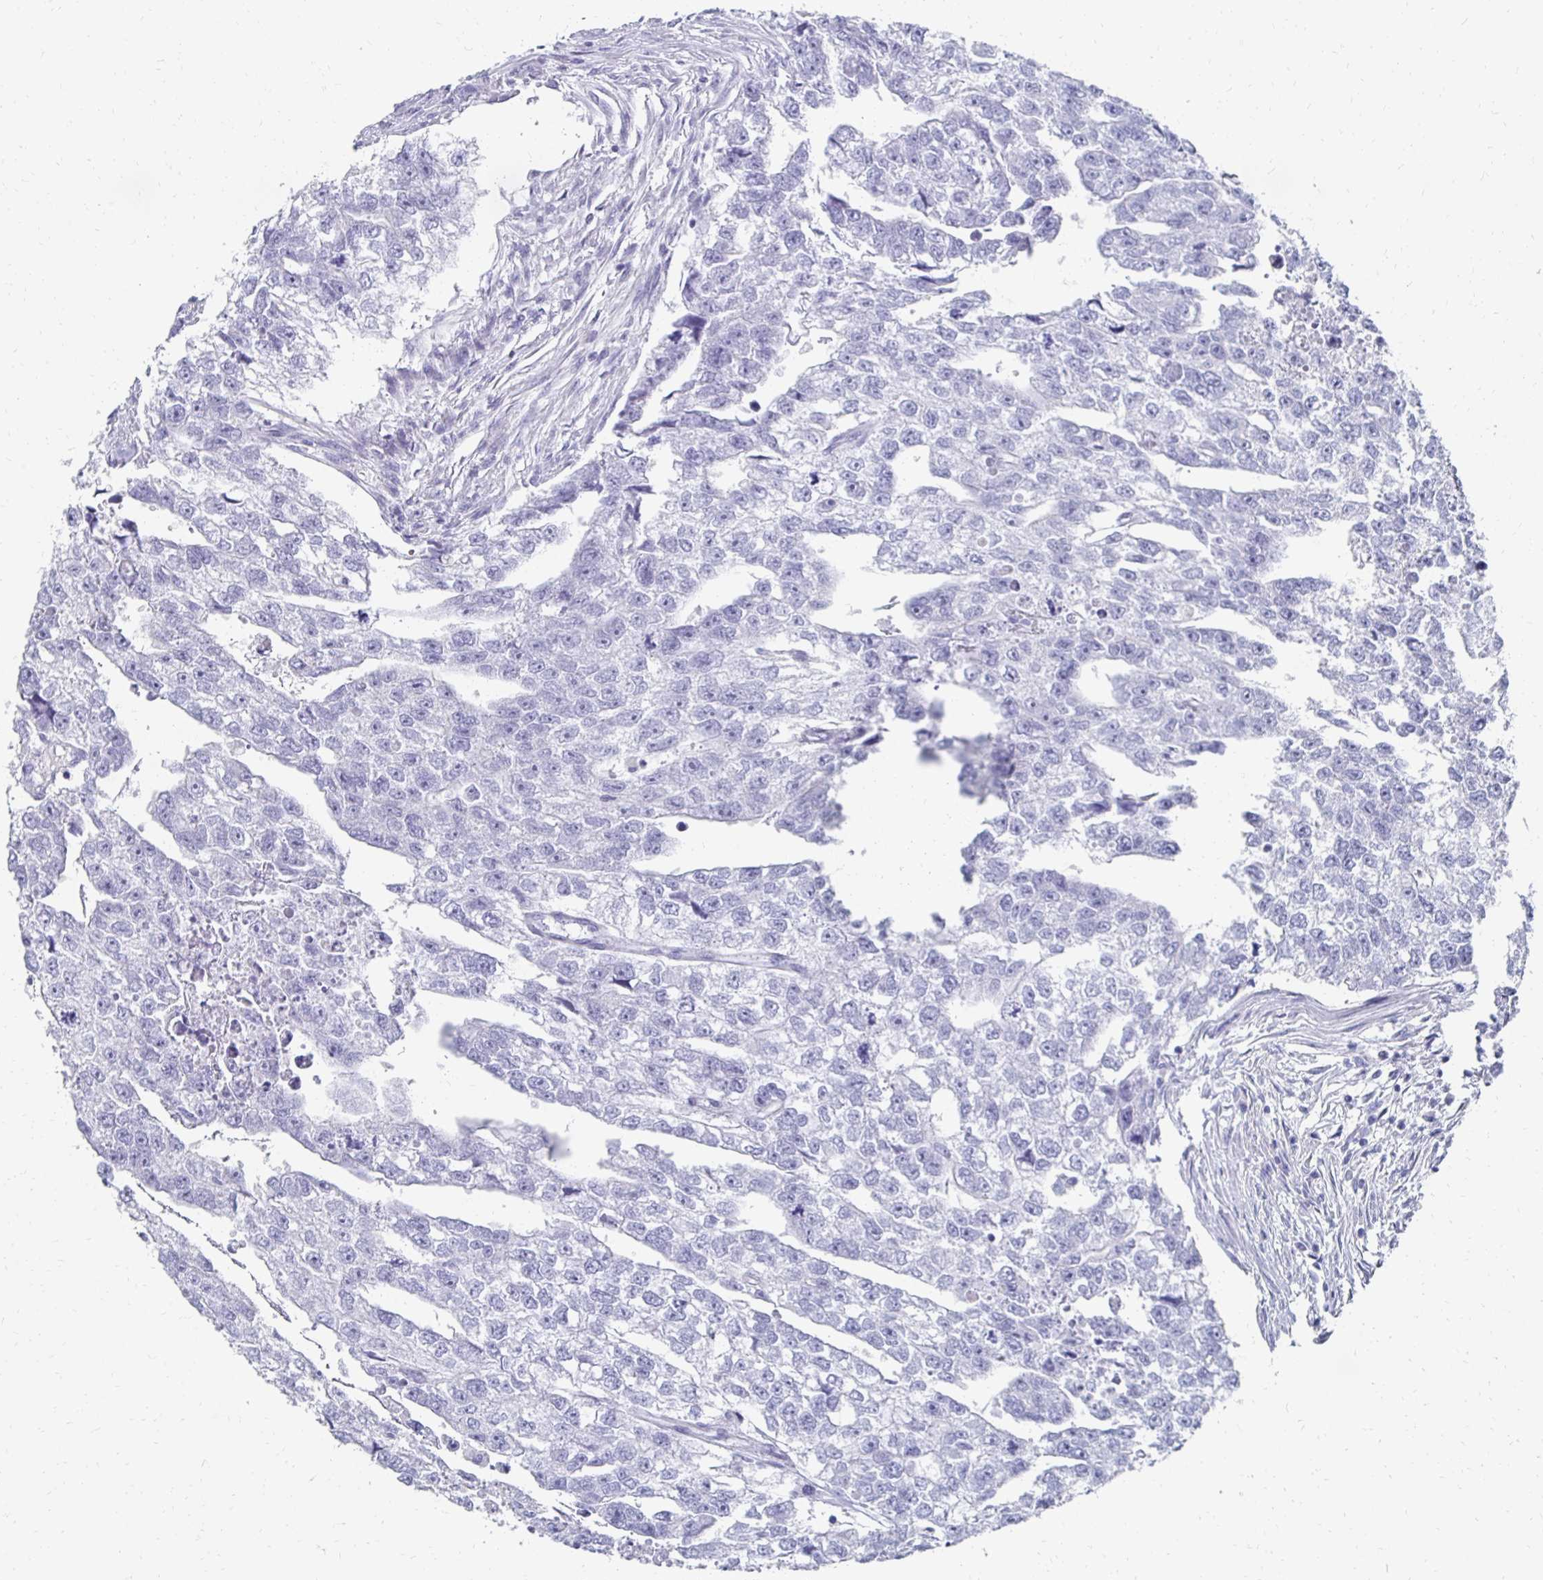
{"staining": {"intensity": "negative", "quantity": "none", "location": "none"}, "tissue": "testis cancer", "cell_type": "Tumor cells", "image_type": "cancer", "snomed": [{"axis": "morphology", "description": "Carcinoma, Embryonal, NOS"}, {"axis": "morphology", "description": "Teratoma, malignant, NOS"}, {"axis": "topography", "description": "Testis"}], "caption": "Immunohistochemistry (IHC) of malignant teratoma (testis) displays no positivity in tumor cells. The staining is performed using DAB brown chromogen with nuclei counter-stained in using hematoxylin.", "gene": "SYCP3", "patient": {"sex": "male", "age": 44}}